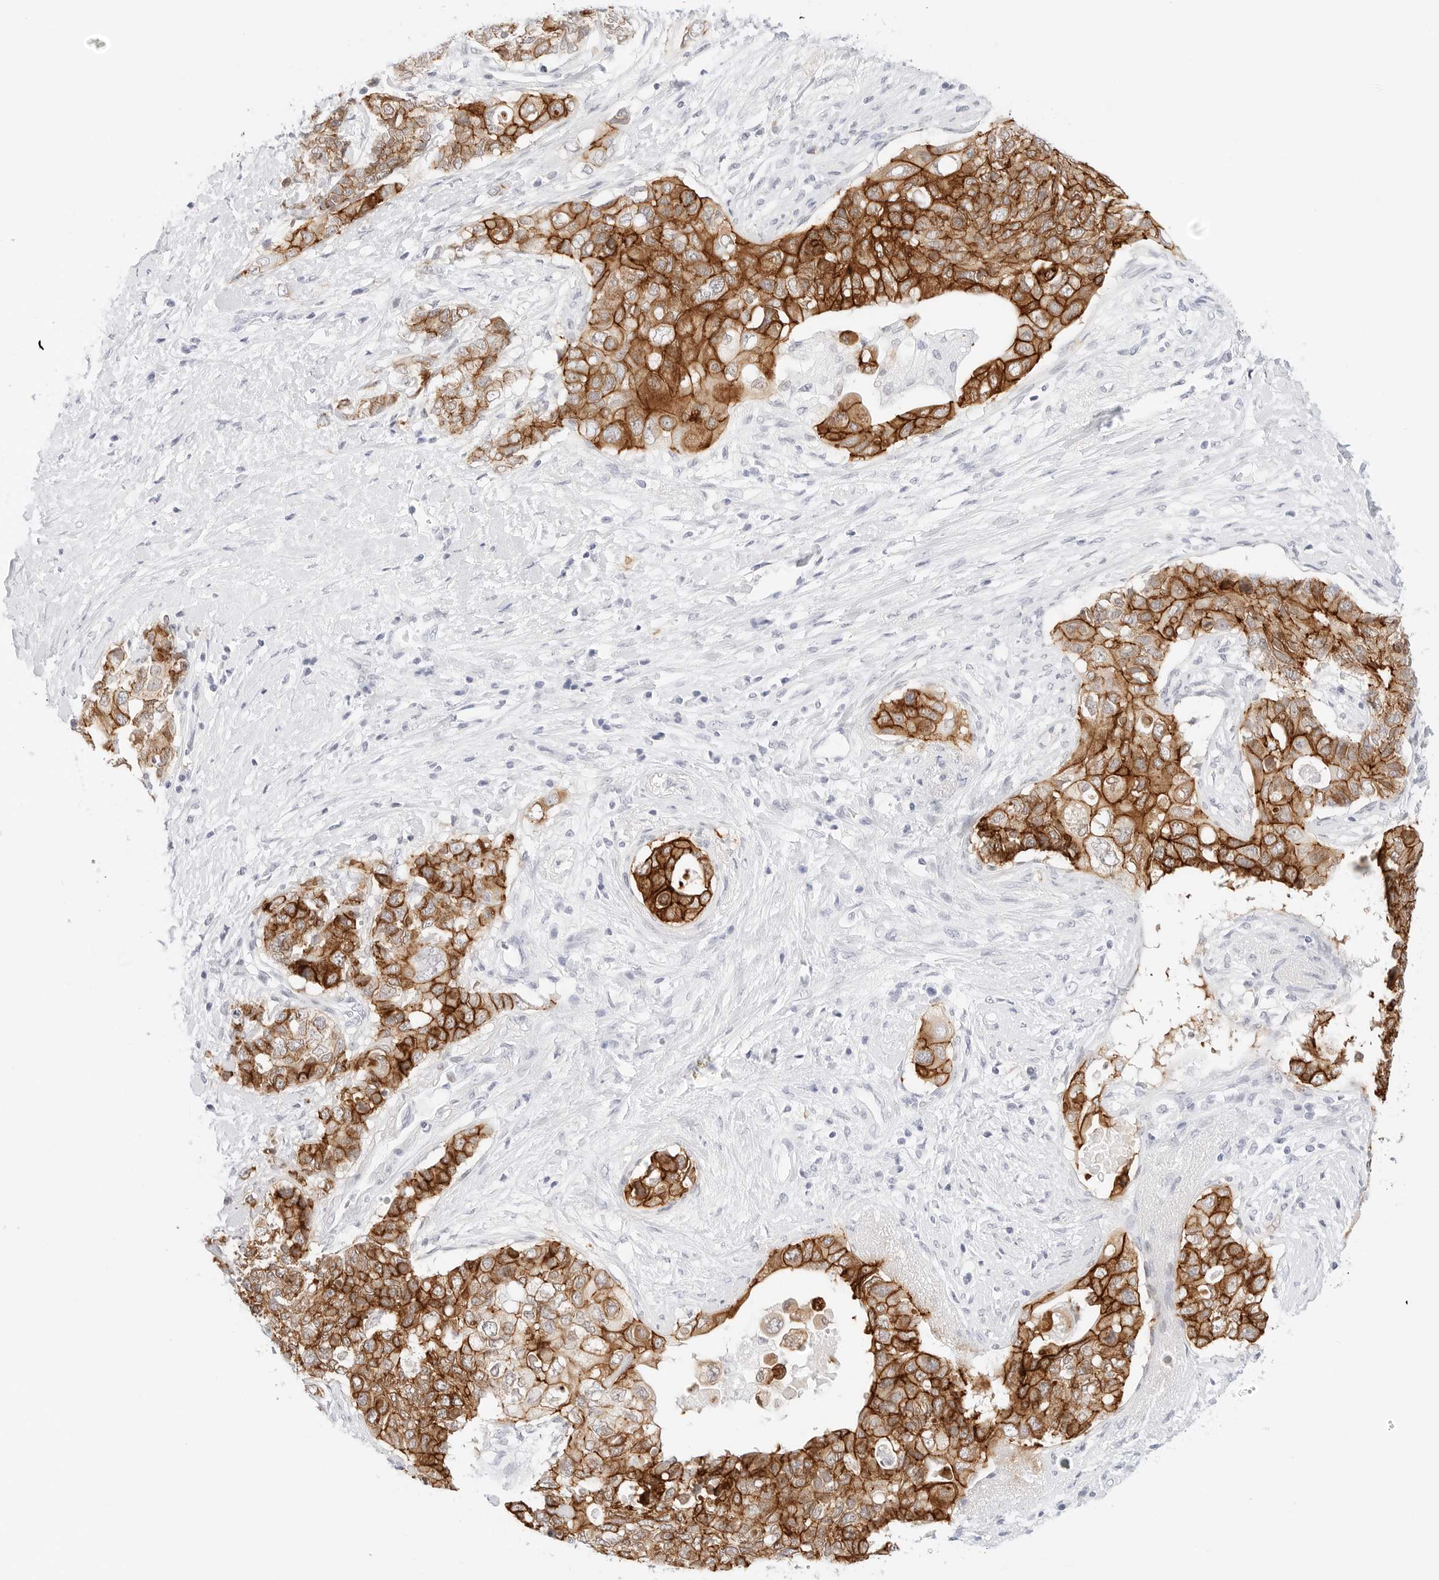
{"staining": {"intensity": "strong", "quantity": ">75%", "location": "cytoplasmic/membranous"}, "tissue": "pancreatic cancer", "cell_type": "Tumor cells", "image_type": "cancer", "snomed": [{"axis": "morphology", "description": "Adenocarcinoma, NOS"}, {"axis": "topography", "description": "Pancreas"}], "caption": "This photomicrograph exhibits pancreatic adenocarcinoma stained with IHC to label a protein in brown. The cytoplasmic/membranous of tumor cells show strong positivity for the protein. Nuclei are counter-stained blue.", "gene": "CDH1", "patient": {"sex": "female", "age": 56}}